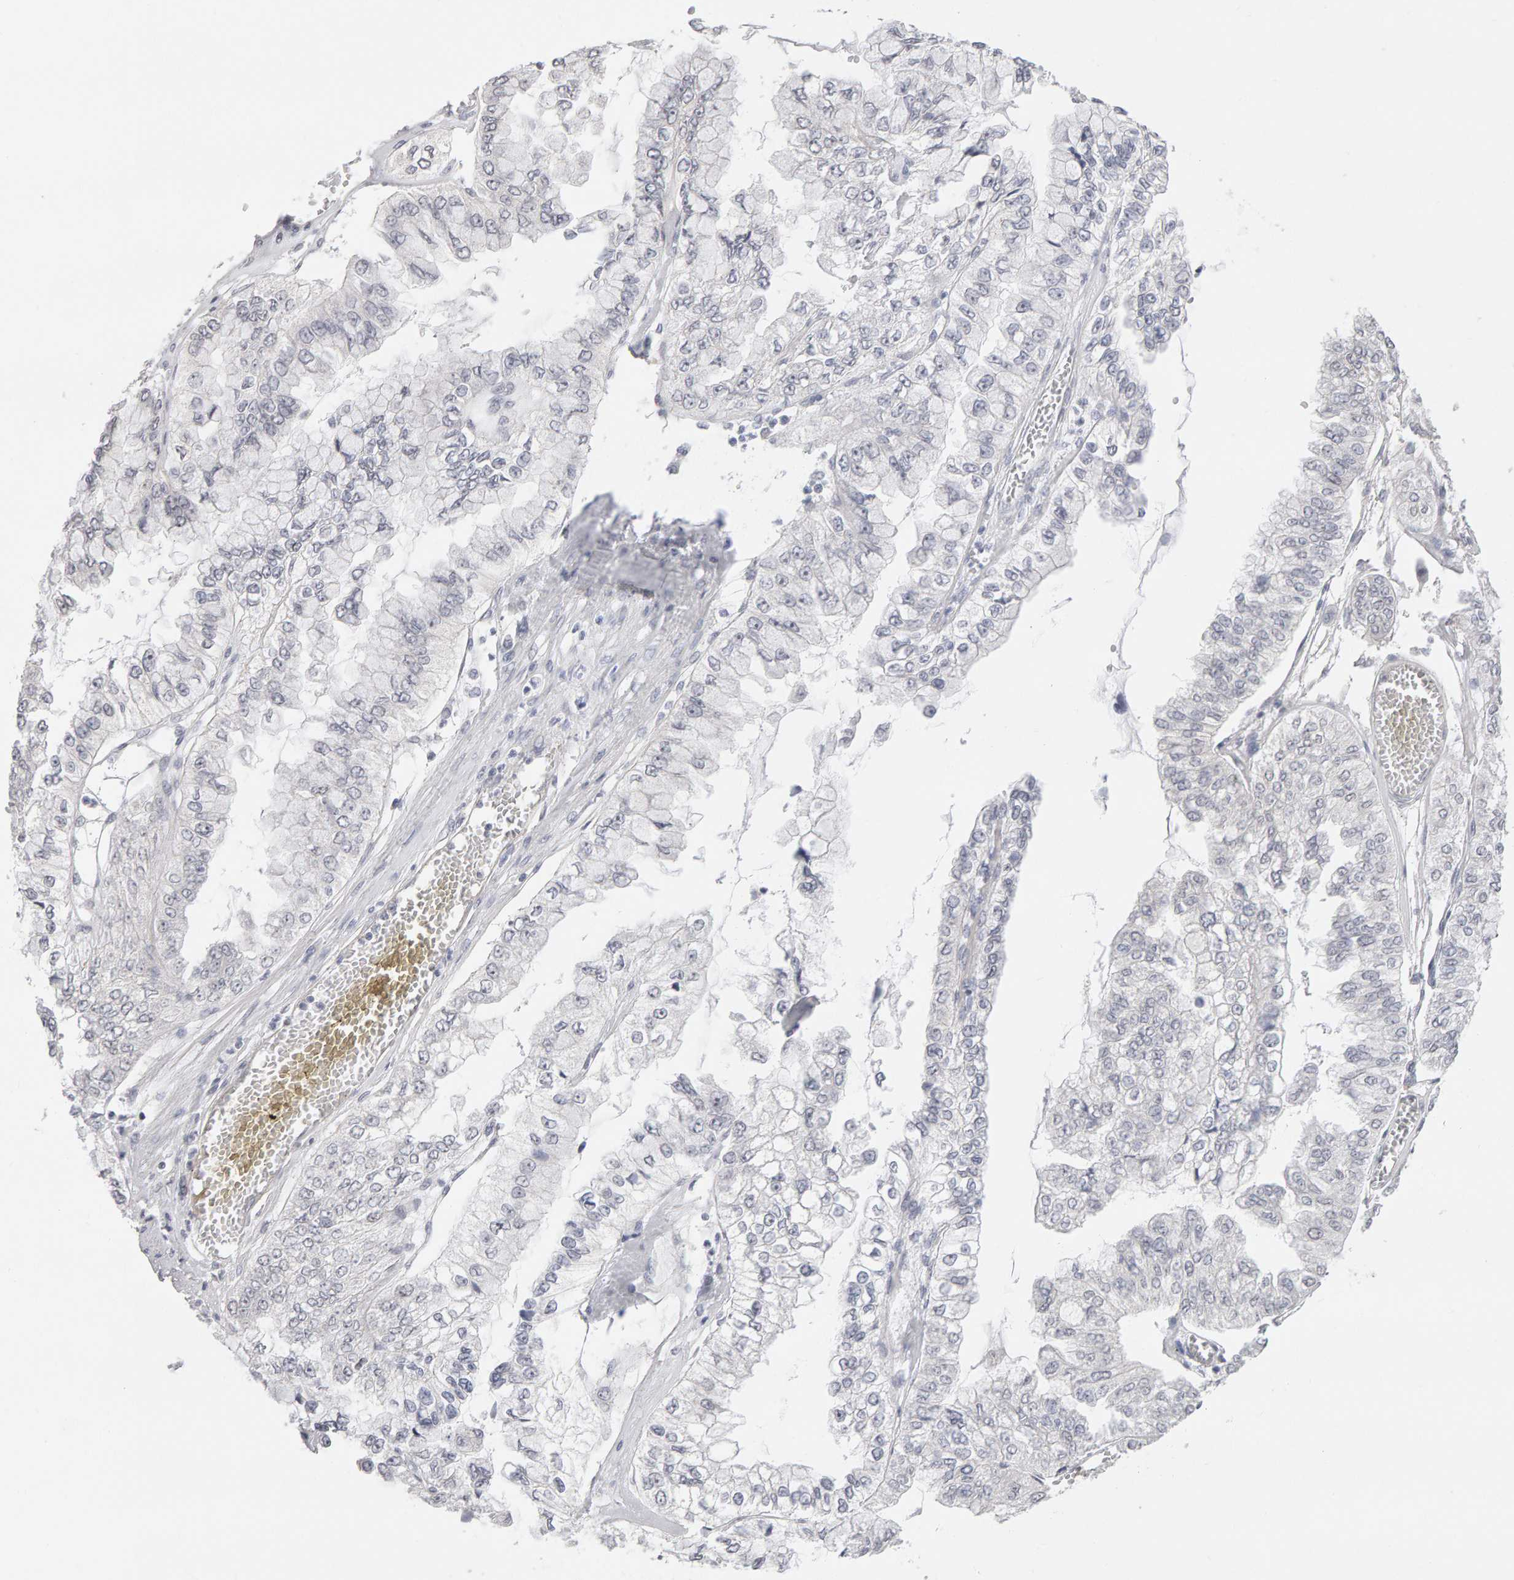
{"staining": {"intensity": "negative", "quantity": "none", "location": "none"}, "tissue": "liver cancer", "cell_type": "Tumor cells", "image_type": "cancer", "snomed": [{"axis": "morphology", "description": "Cholangiocarcinoma"}, {"axis": "topography", "description": "Liver"}], "caption": "There is no significant staining in tumor cells of liver cancer (cholangiocarcinoma).", "gene": "HNF4A", "patient": {"sex": "female", "age": 79}}